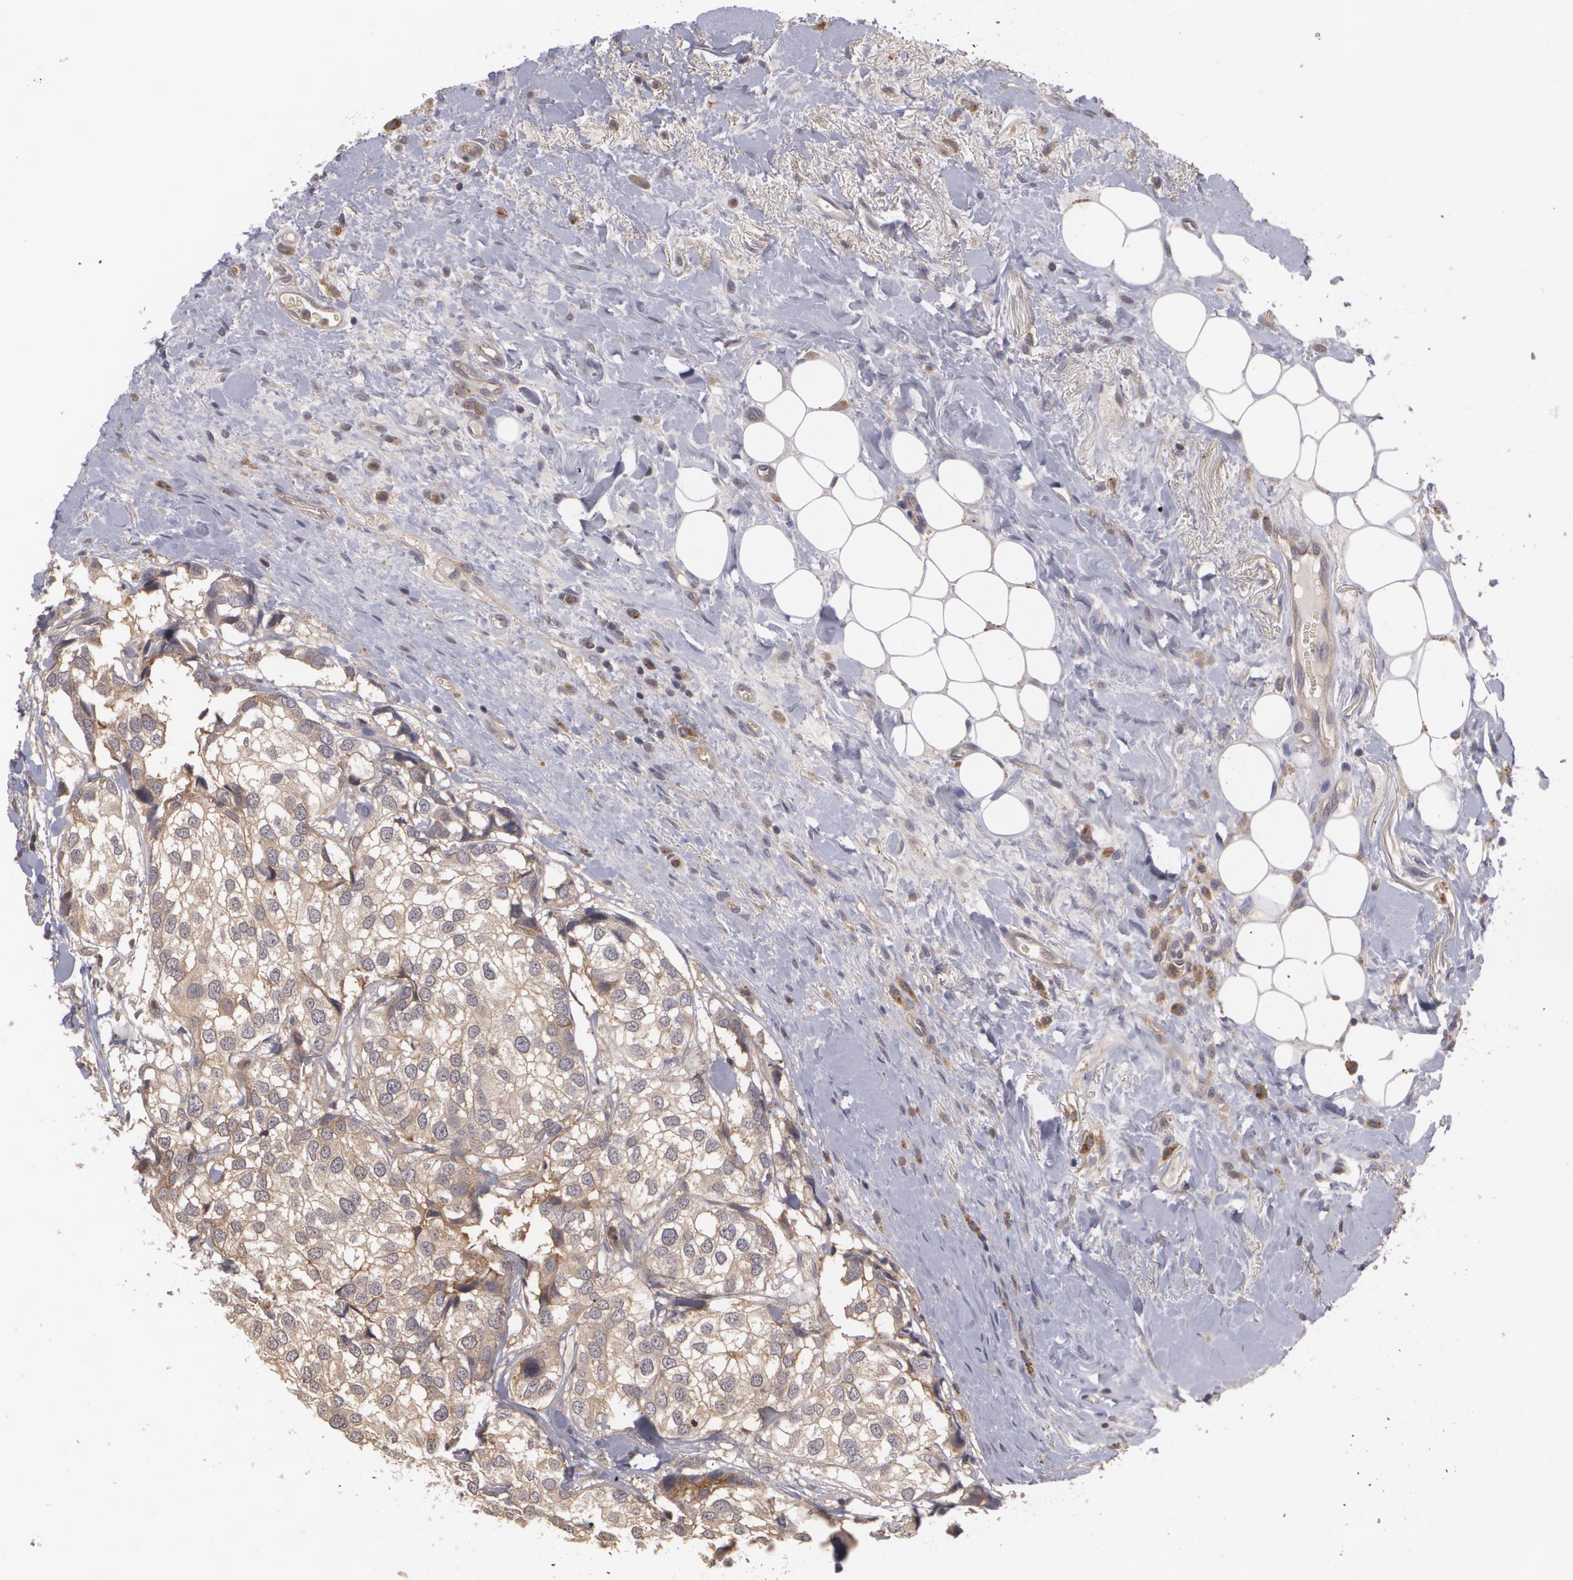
{"staining": {"intensity": "moderate", "quantity": ">75%", "location": "cytoplasmic/membranous"}, "tissue": "breast cancer", "cell_type": "Tumor cells", "image_type": "cancer", "snomed": [{"axis": "morphology", "description": "Duct carcinoma"}, {"axis": "topography", "description": "Breast"}], "caption": "A brown stain highlights moderate cytoplasmic/membranous positivity of a protein in breast cancer tumor cells.", "gene": "HRAS", "patient": {"sex": "female", "age": 68}}